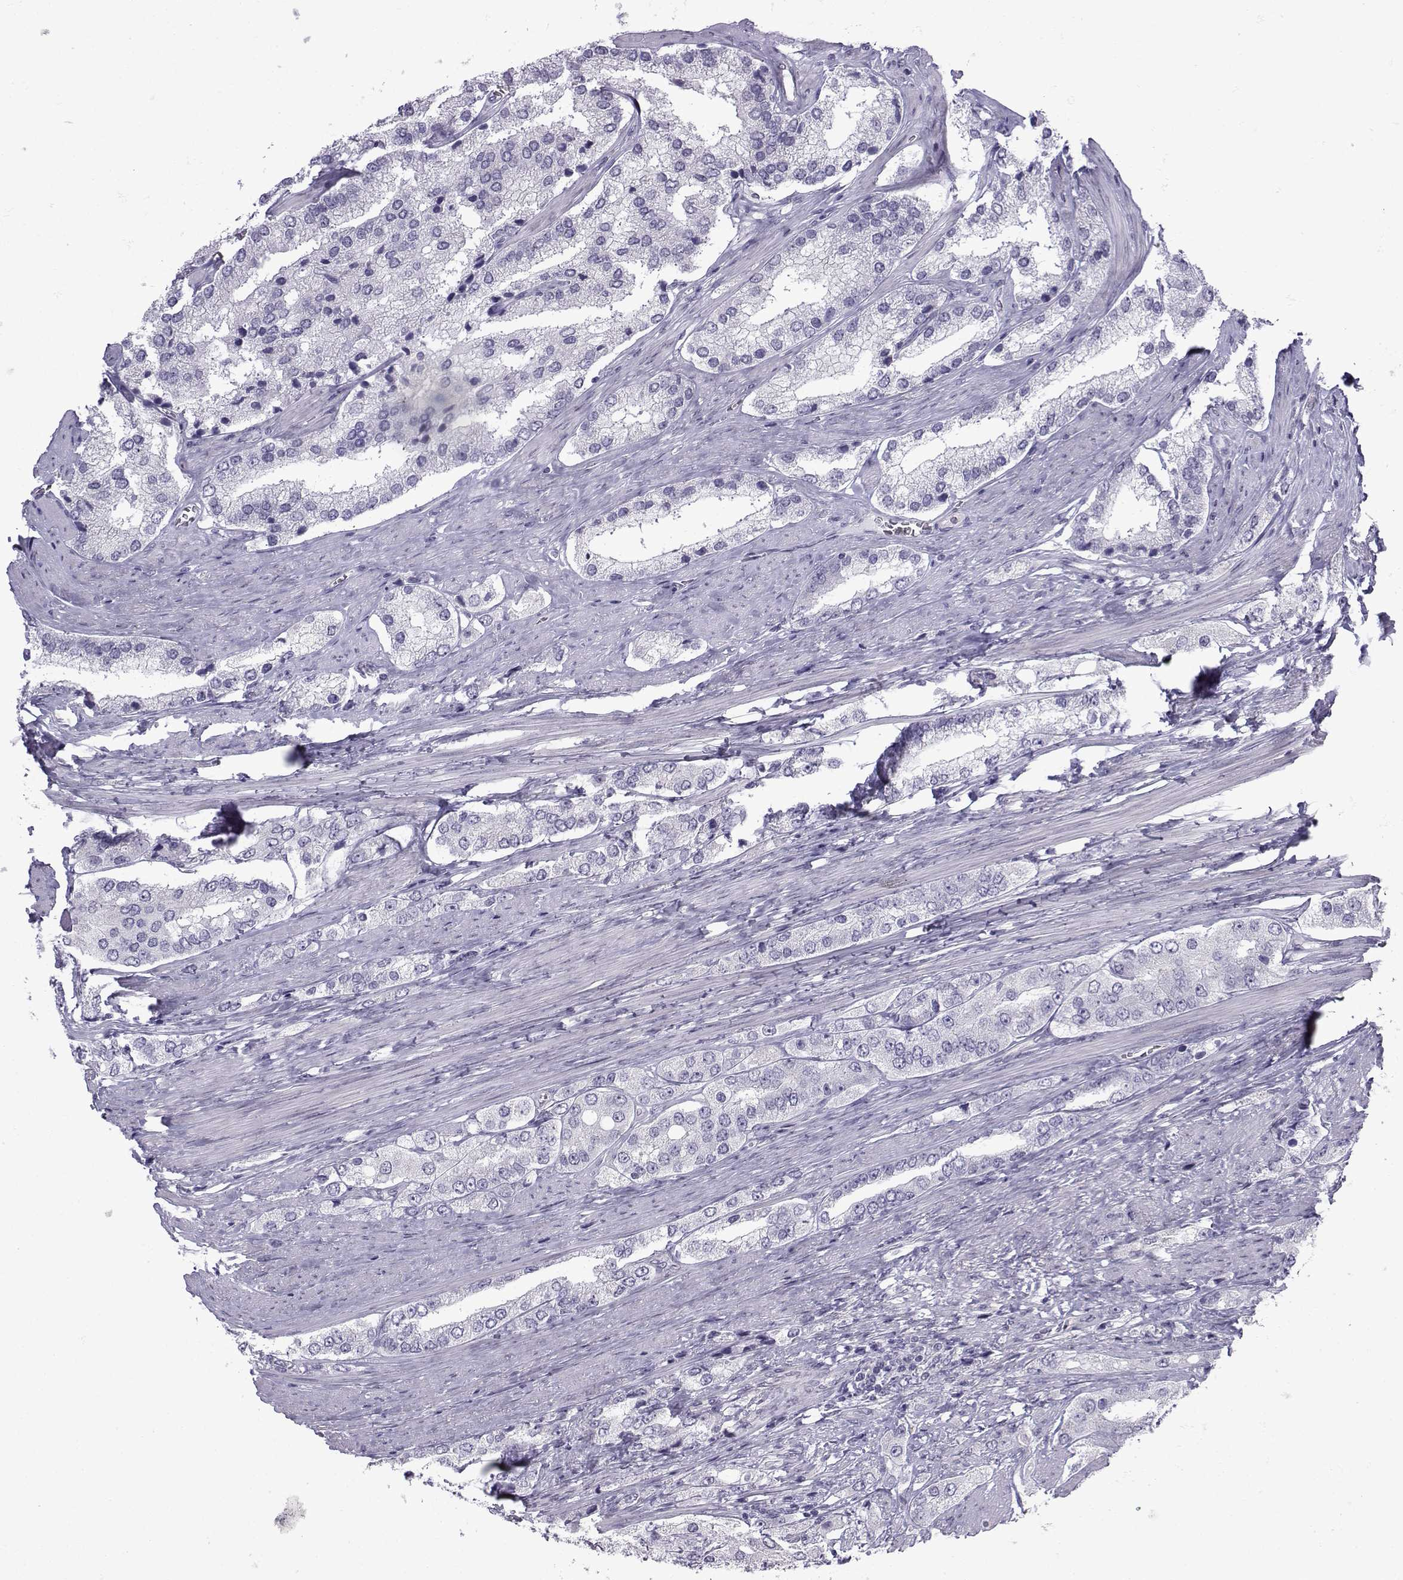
{"staining": {"intensity": "negative", "quantity": "none", "location": "none"}, "tissue": "prostate cancer", "cell_type": "Tumor cells", "image_type": "cancer", "snomed": [{"axis": "morphology", "description": "Adenocarcinoma, Low grade"}, {"axis": "topography", "description": "Prostate"}], "caption": "Immunohistochemical staining of human prostate cancer shows no significant staining in tumor cells. (DAB immunohistochemistry (IHC) with hematoxylin counter stain).", "gene": "CFAP53", "patient": {"sex": "male", "age": 69}}